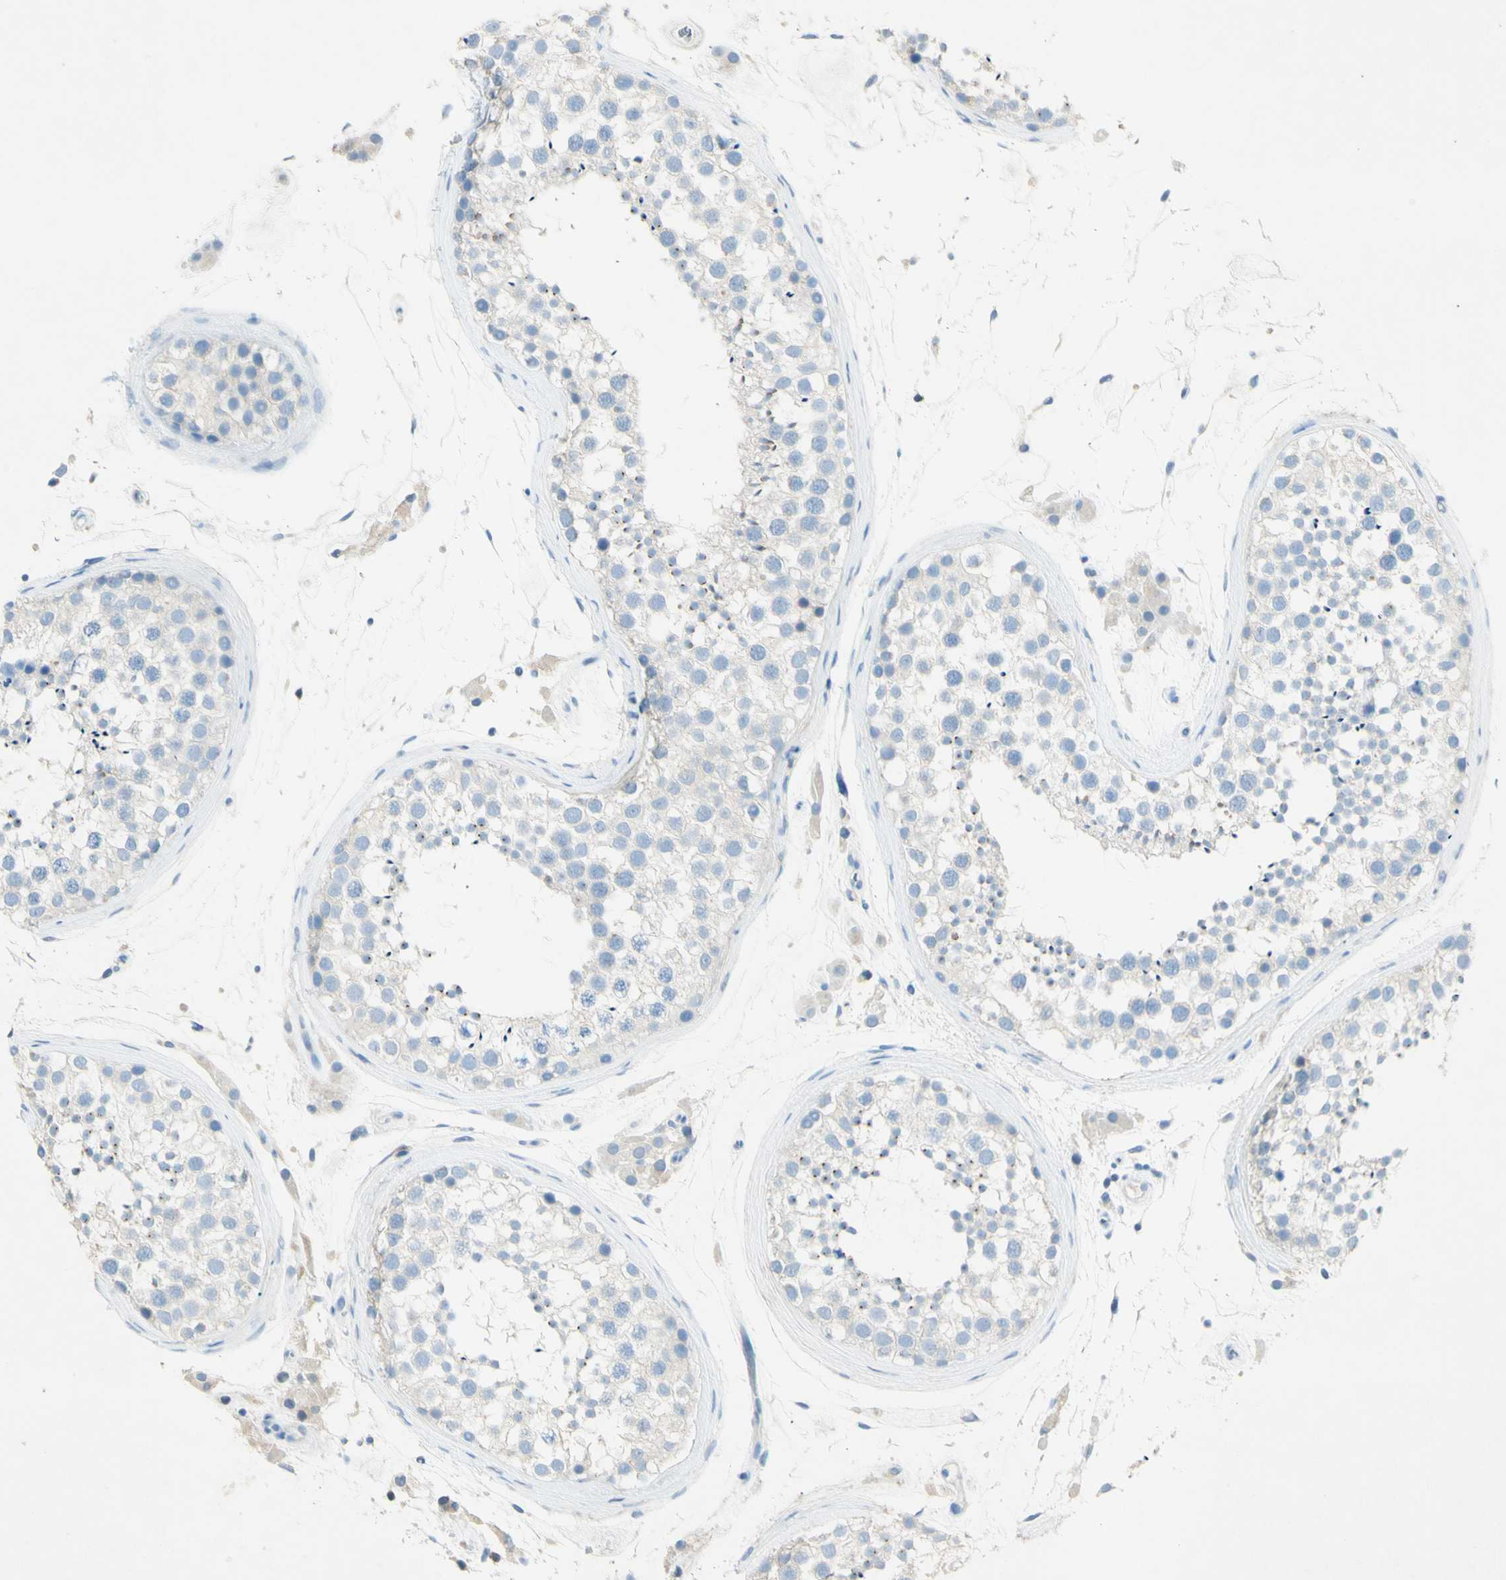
{"staining": {"intensity": "negative", "quantity": "none", "location": "none"}, "tissue": "testis", "cell_type": "Cells in seminiferous ducts", "image_type": "normal", "snomed": [{"axis": "morphology", "description": "Normal tissue, NOS"}, {"axis": "topography", "description": "Testis"}], "caption": "This is a micrograph of immunohistochemistry staining of unremarkable testis, which shows no positivity in cells in seminiferous ducts. (DAB immunohistochemistry visualized using brightfield microscopy, high magnification).", "gene": "GDF15", "patient": {"sex": "male", "age": 46}}